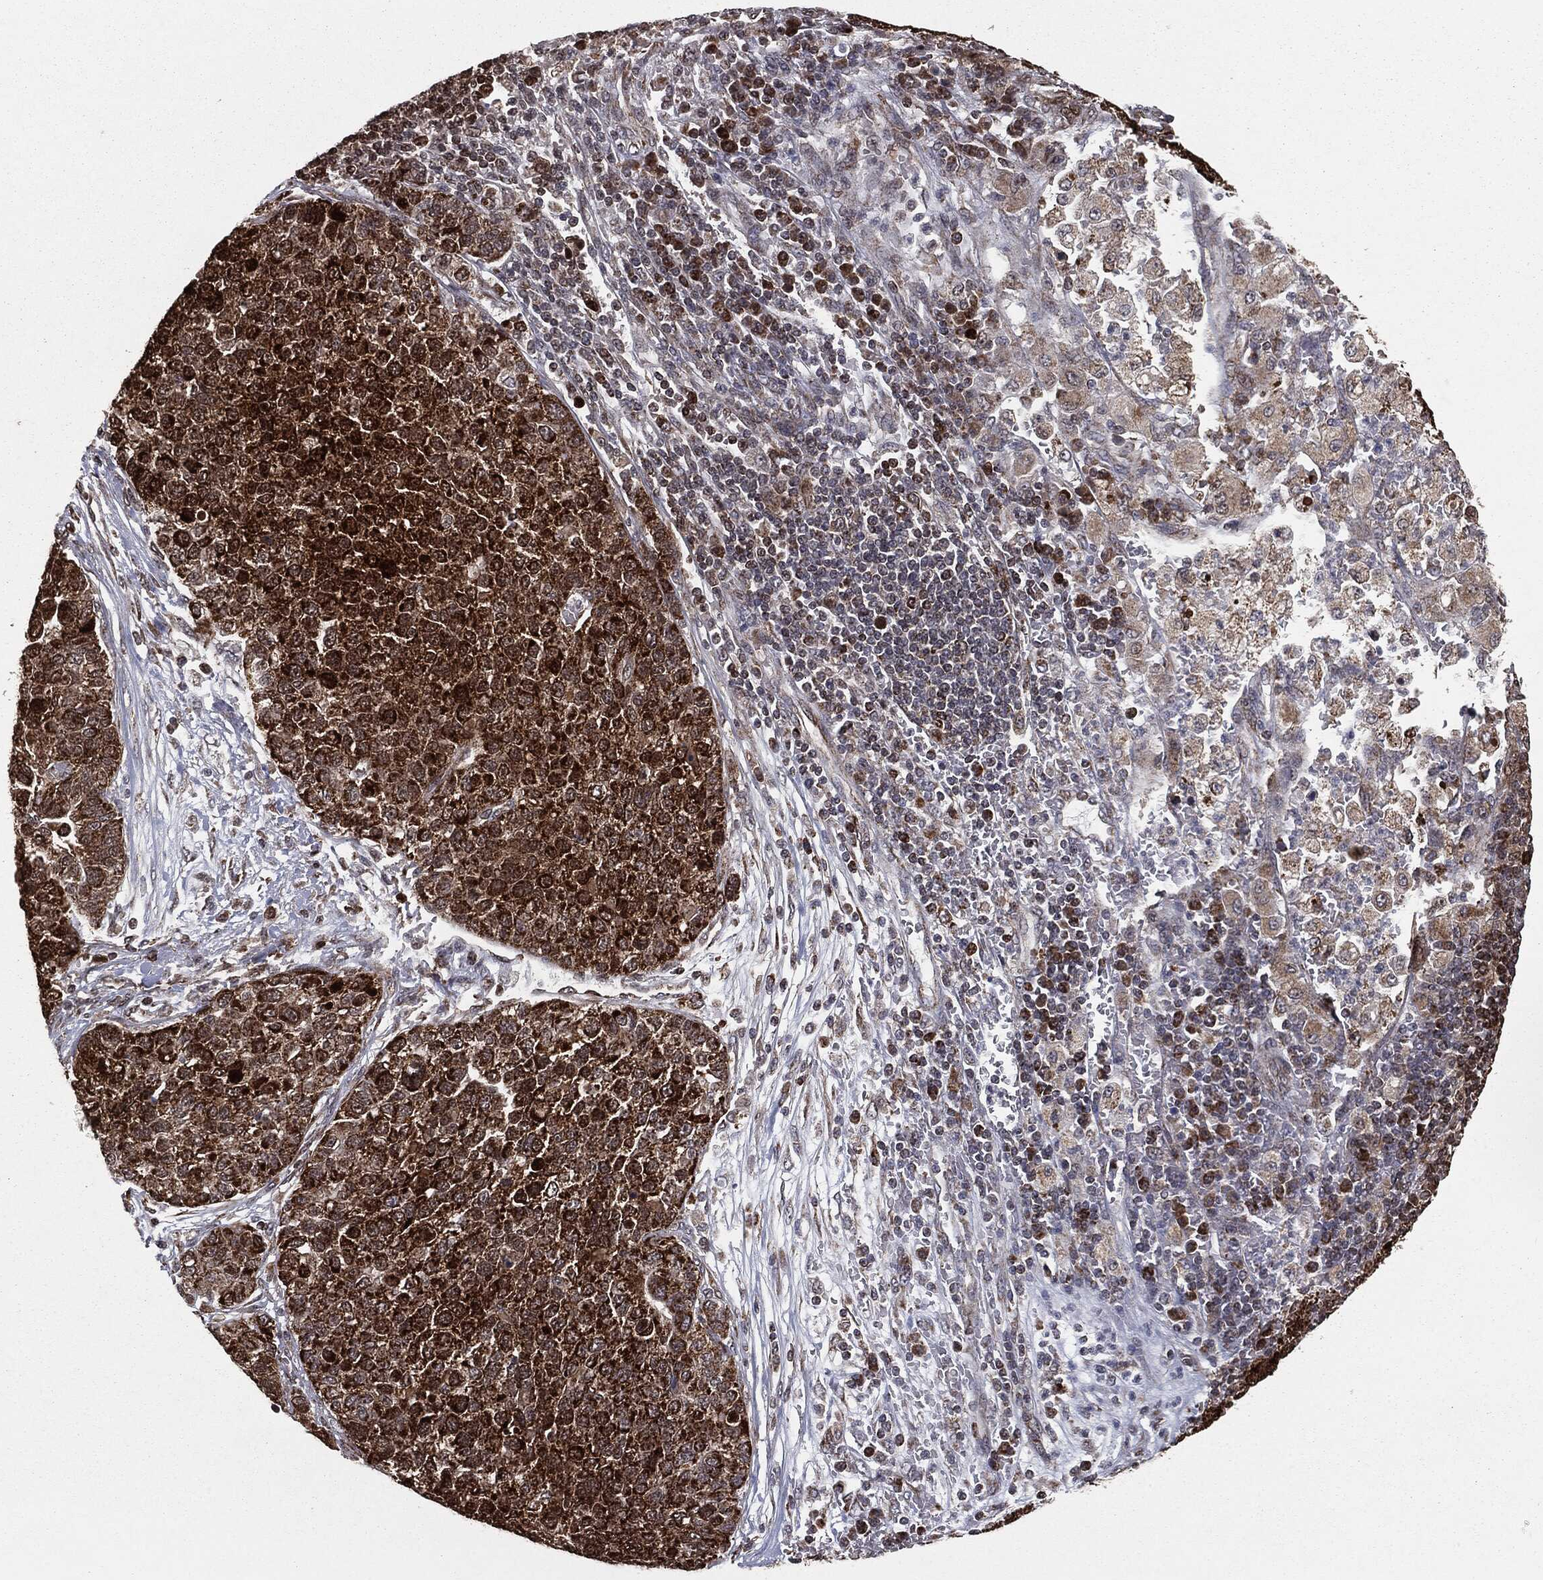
{"staining": {"intensity": "strong", "quantity": ">75%", "location": "cytoplasmic/membranous,nuclear"}, "tissue": "pancreatic cancer", "cell_type": "Tumor cells", "image_type": "cancer", "snomed": [{"axis": "morphology", "description": "Adenocarcinoma, NOS"}, {"axis": "topography", "description": "Pancreas"}], "caption": "IHC photomicrograph of pancreatic adenocarcinoma stained for a protein (brown), which reveals high levels of strong cytoplasmic/membranous and nuclear expression in about >75% of tumor cells.", "gene": "CHCHD2", "patient": {"sex": "female", "age": 61}}